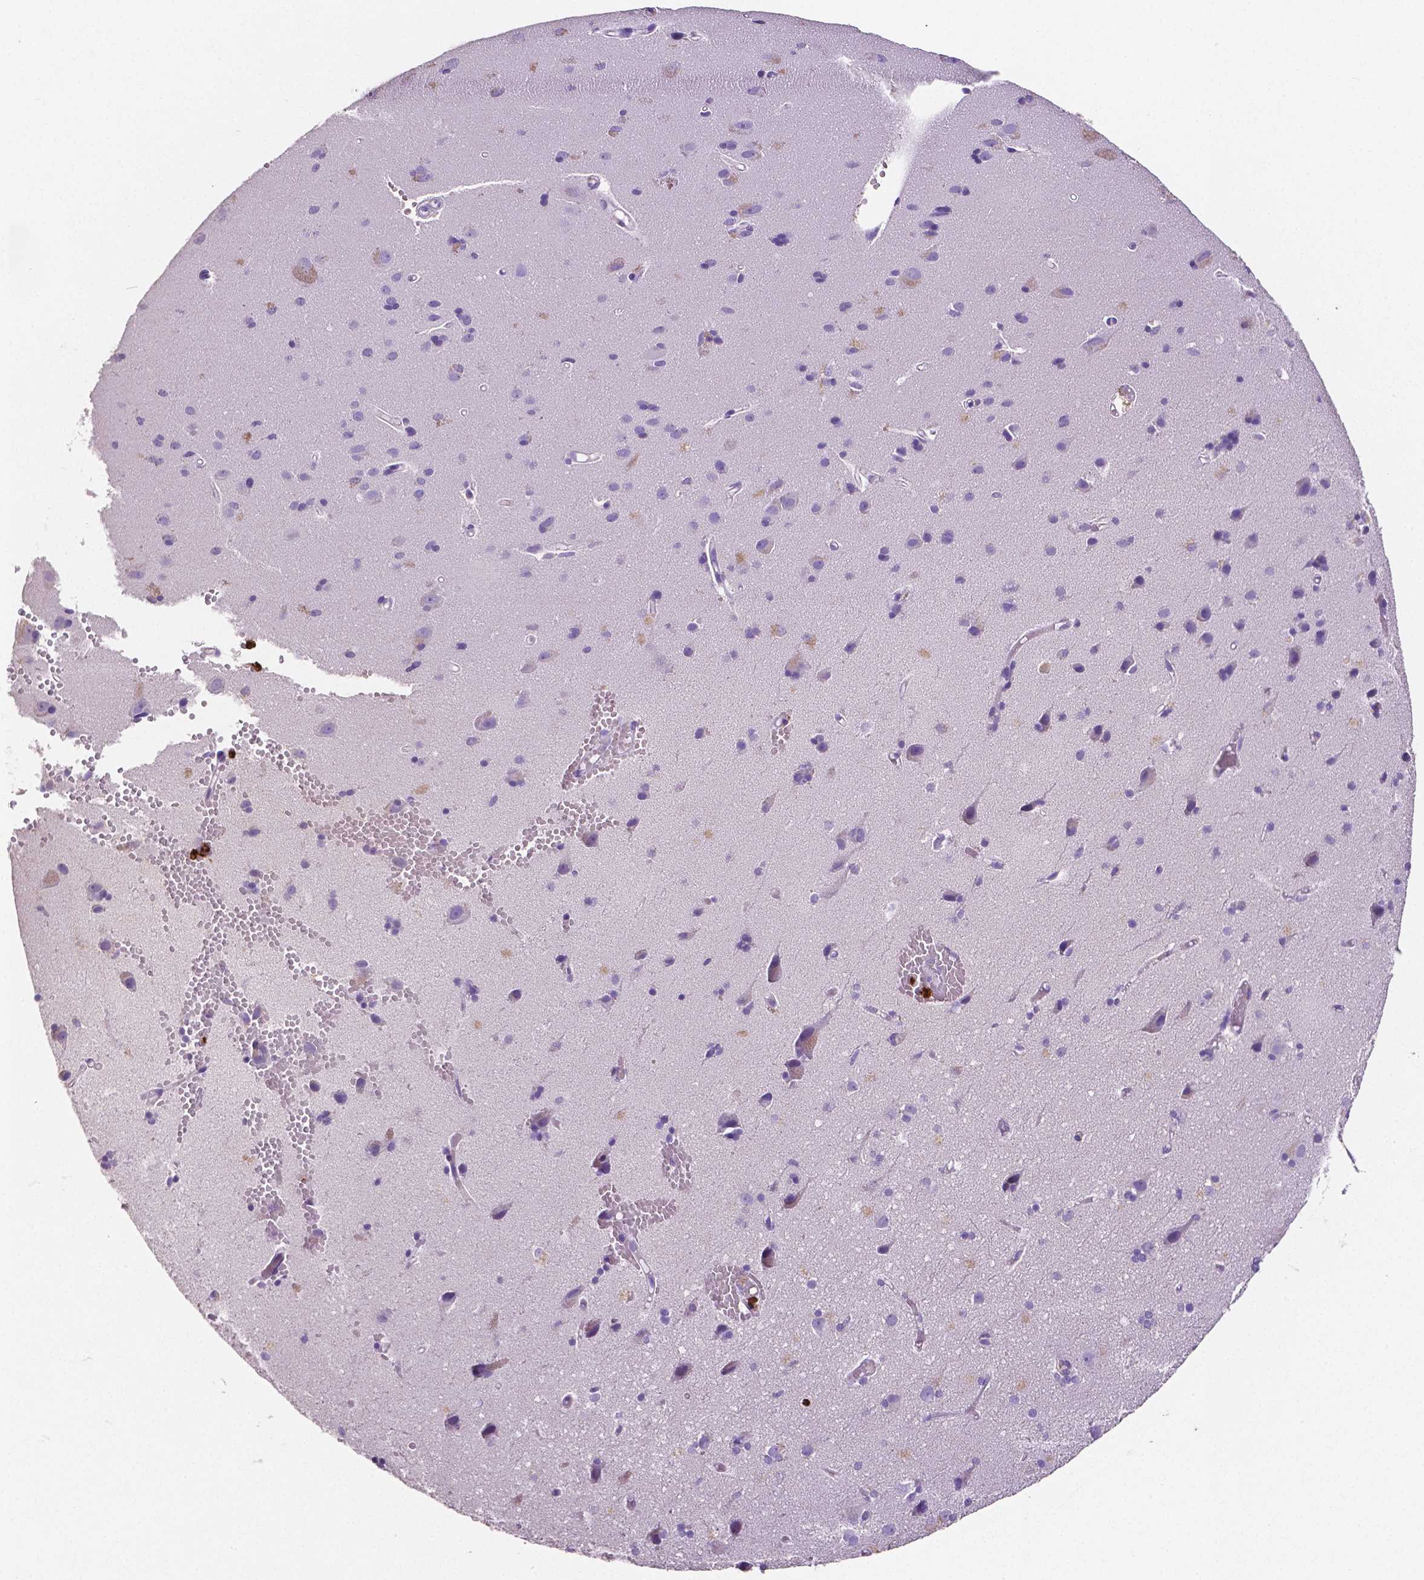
{"staining": {"intensity": "negative", "quantity": "none", "location": "none"}, "tissue": "cerebral cortex", "cell_type": "Endothelial cells", "image_type": "normal", "snomed": [{"axis": "morphology", "description": "Normal tissue, NOS"}, {"axis": "morphology", "description": "Glioma, malignant, High grade"}, {"axis": "topography", "description": "Cerebral cortex"}], "caption": "DAB (3,3'-diaminobenzidine) immunohistochemical staining of unremarkable human cerebral cortex reveals no significant staining in endothelial cells.", "gene": "MMP9", "patient": {"sex": "male", "age": 71}}